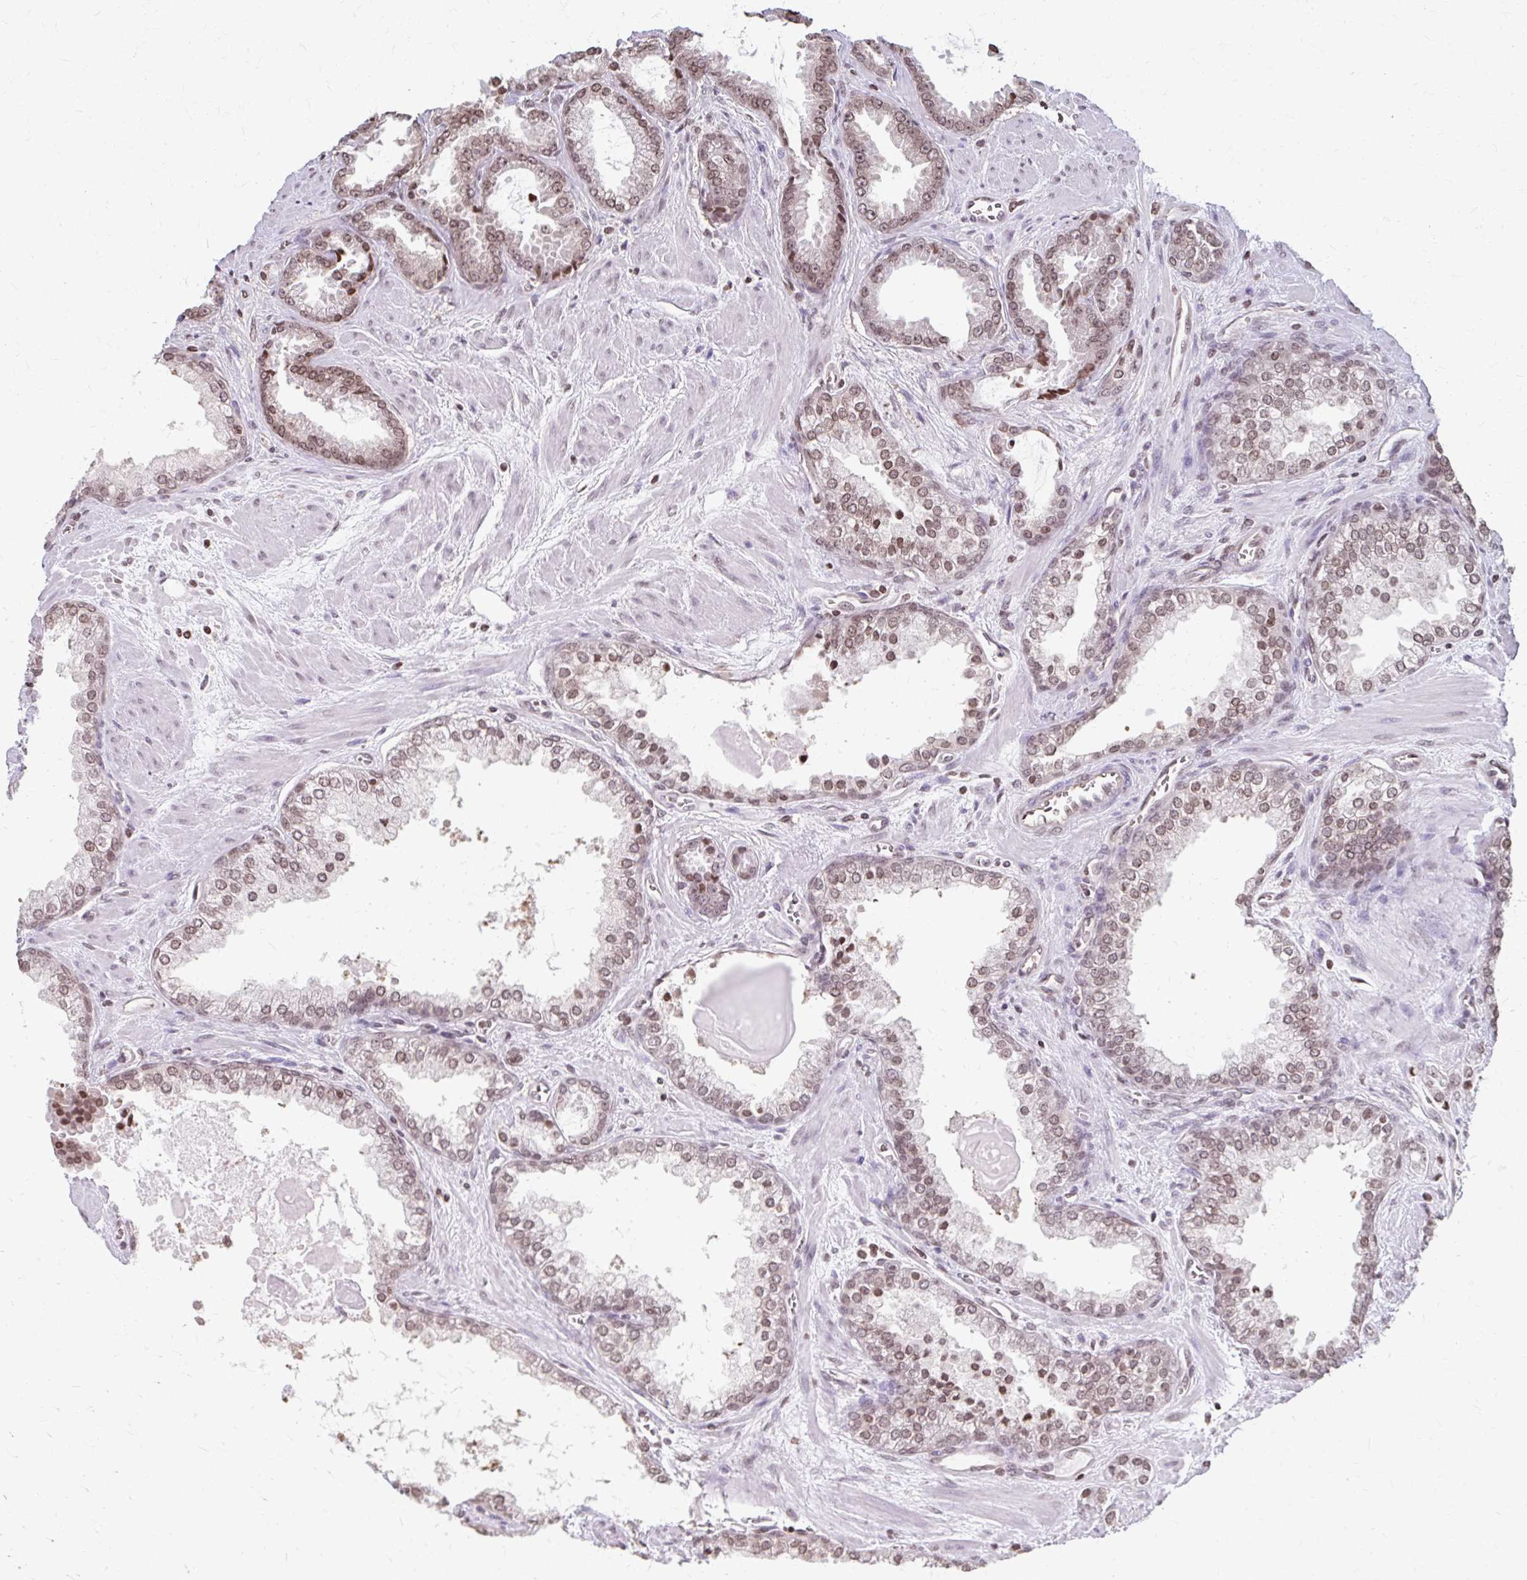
{"staining": {"intensity": "moderate", "quantity": ">75%", "location": "nuclear"}, "tissue": "prostate cancer", "cell_type": "Tumor cells", "image_type": "cancer", "snomed": [{"axis": "morphology", "description": "Adenocarcinoma, Low grade"}, {"axis": "topography", "description": "Prostate"}], "caption": "Moderate nuclear staining is present in approximately >75% of tumor cells in prostate low-grade adenocarcinoma. Using DAB (3,3'-diaminobenzidine) (brown) and hematoxylin (blue) stains, captured at high magnification using brightfield microscopy.", "gene": "ORC3", "patient": {"sex": "male", "age": 62}}